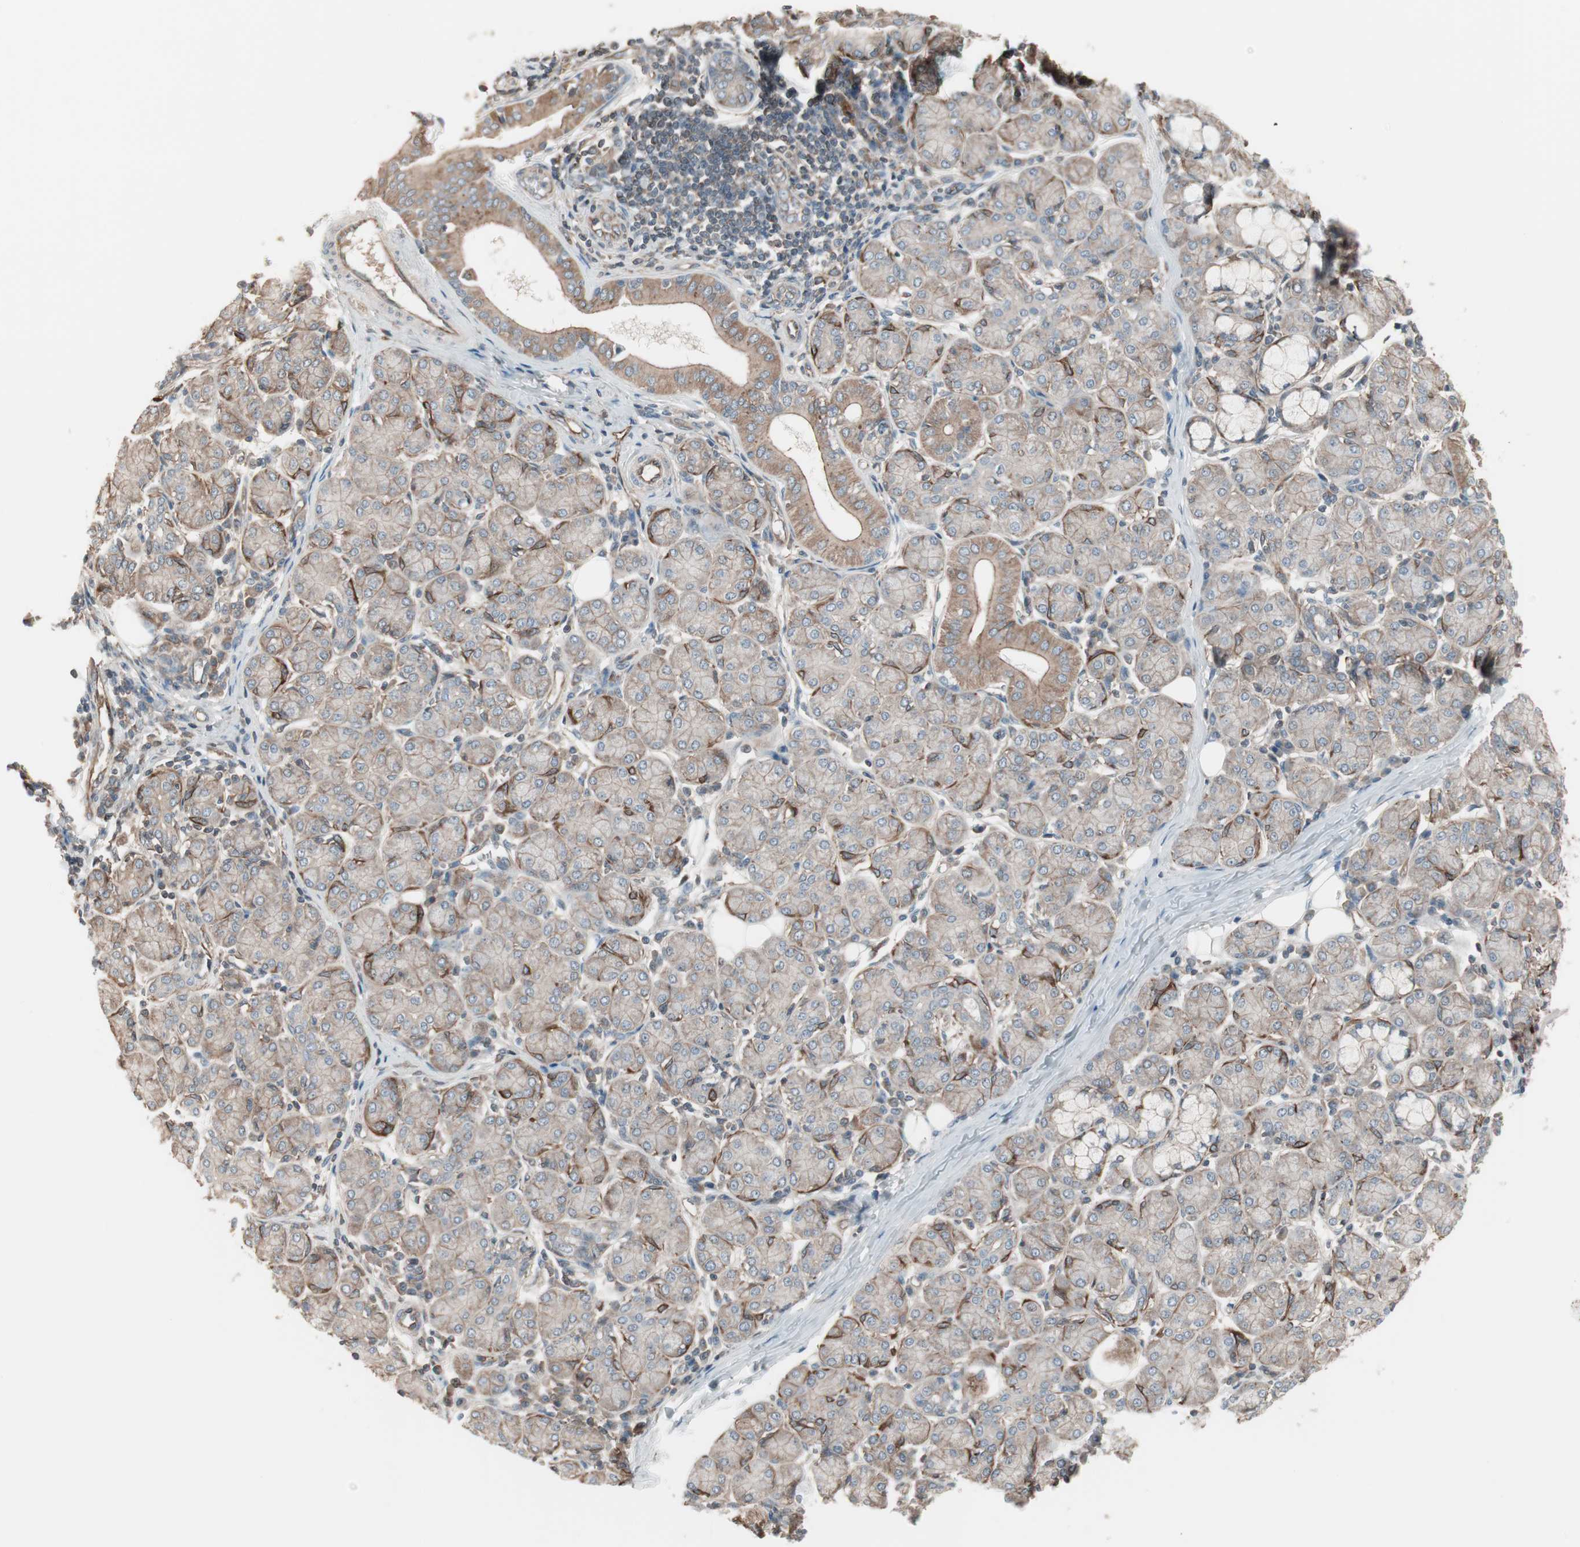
{"staining": {"intensity": "weak", "quantity": "<25%", "location": "cytoplasmic/membranous"}, "tissue": "salivary gland", "cell_type": "Glandular cells", "image_type": "normal", "snomed": [{"axis": "morphology", "description": "Normal tissue, NOS"}, {"axis": "morphology", "description": "Inflammation, NOS"}, {"axis": "topography", "description": "Lymph node"}, {"axis": "topography", "description": "Salivary gland"}], "caption": "Glandular cells are negative for brown protein staining in normal salivary gland. The staining is performed using DAB (3,3'-diaminobenzidine) brown chromogen with nuclei counter-stained in using hematoxylin.", "gene": "TFPI", "patient": {"sex": "male", "age": 3}}